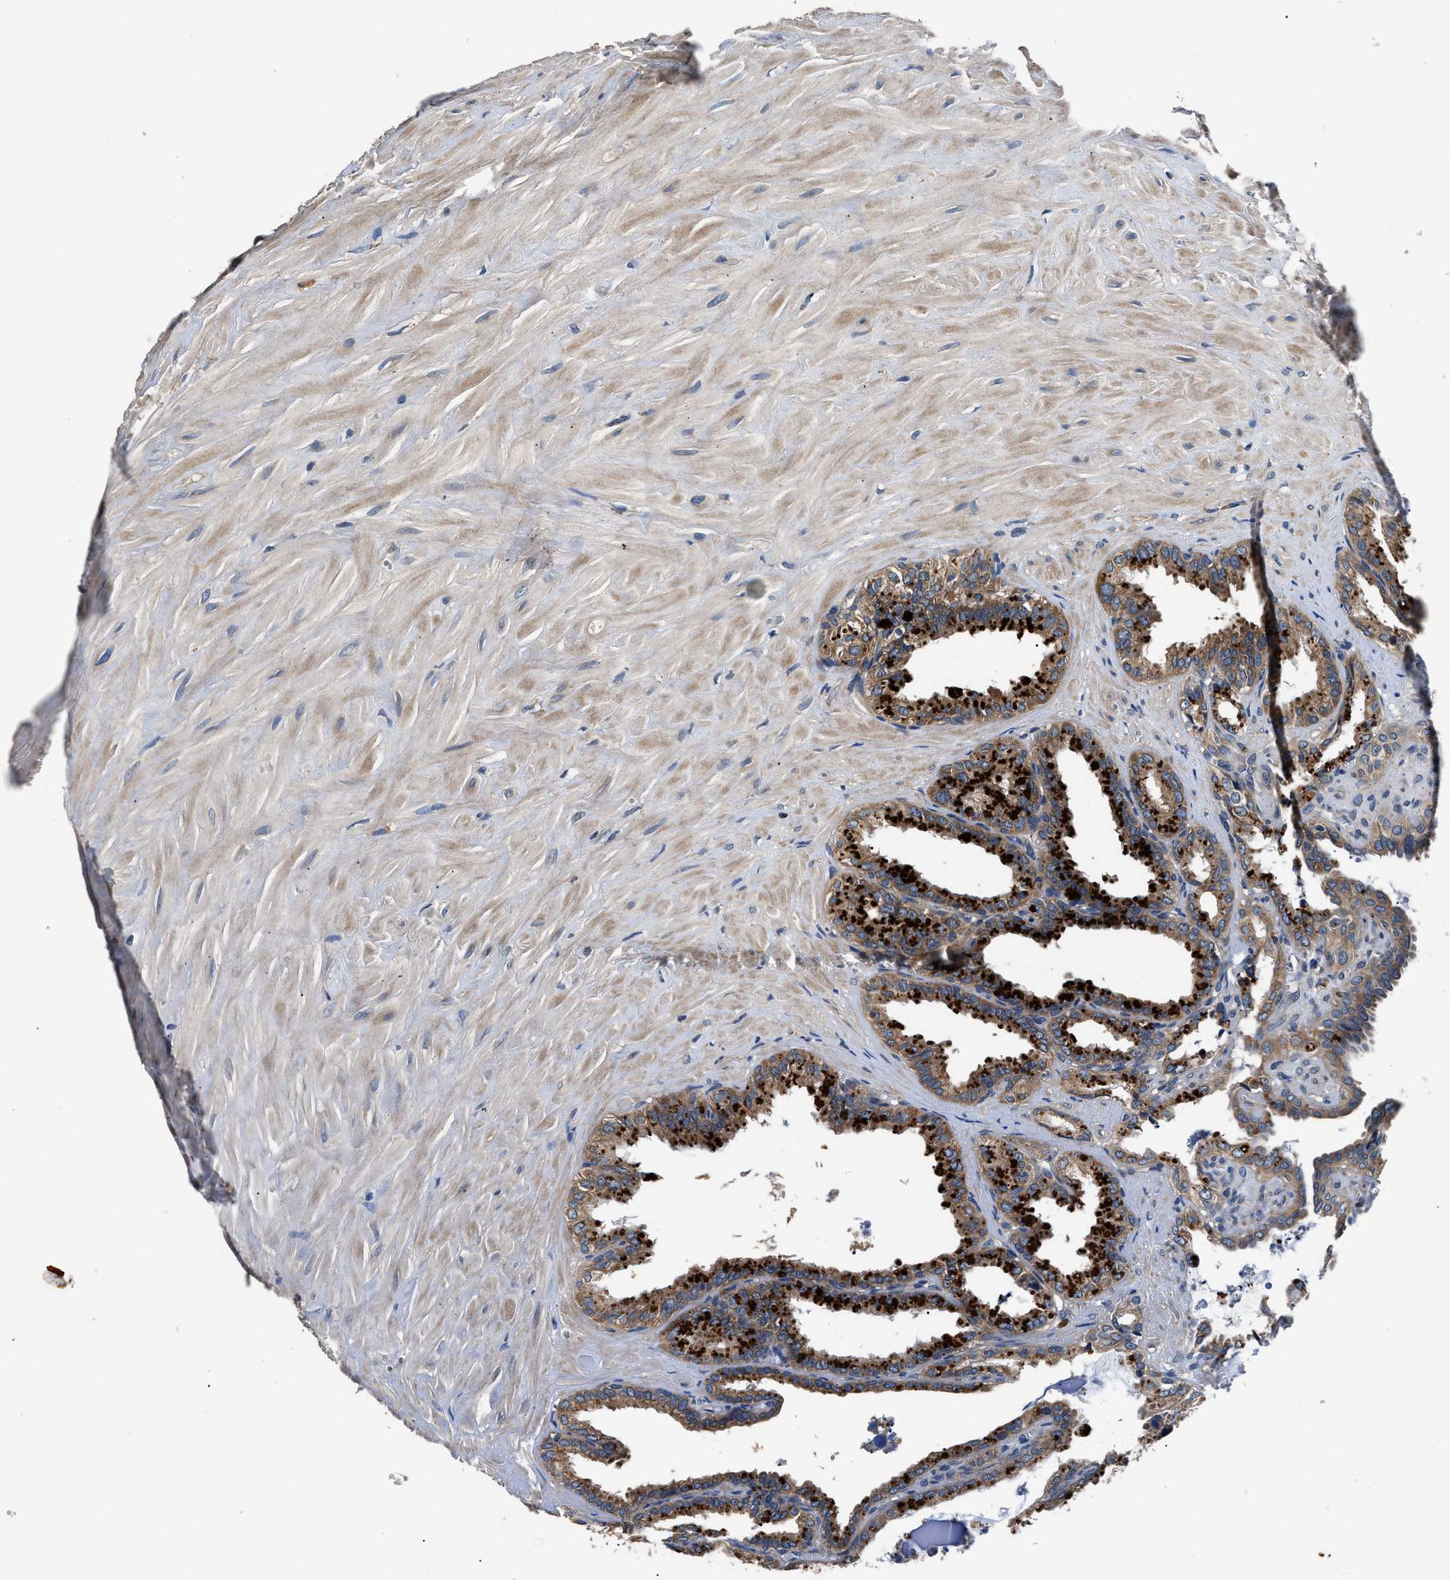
{"staining": {"intensity": "strong", "quantity": ">75%", "location": "cytoplasmic/membranous"}, "tissue": "seminal vesicle", "cell_type": "Glandular cells", "image_type": "normal", "snomed": [{"axis": "morphology", "description": "Normal tissue, NOS"}, {"axis": "topography", "description": "Seminal veicle"}], "caption": "IHC of unremarkable human seminal vesicle demonstrates high levels of strong cytoplasmic/membranous expression in approximately >75% of glandular cells. The protein of interest is shown in brown color, while the nuclei are stained blue.", "gene": "DHRS7B", "patient": {"sex": "male", "age": 64}}